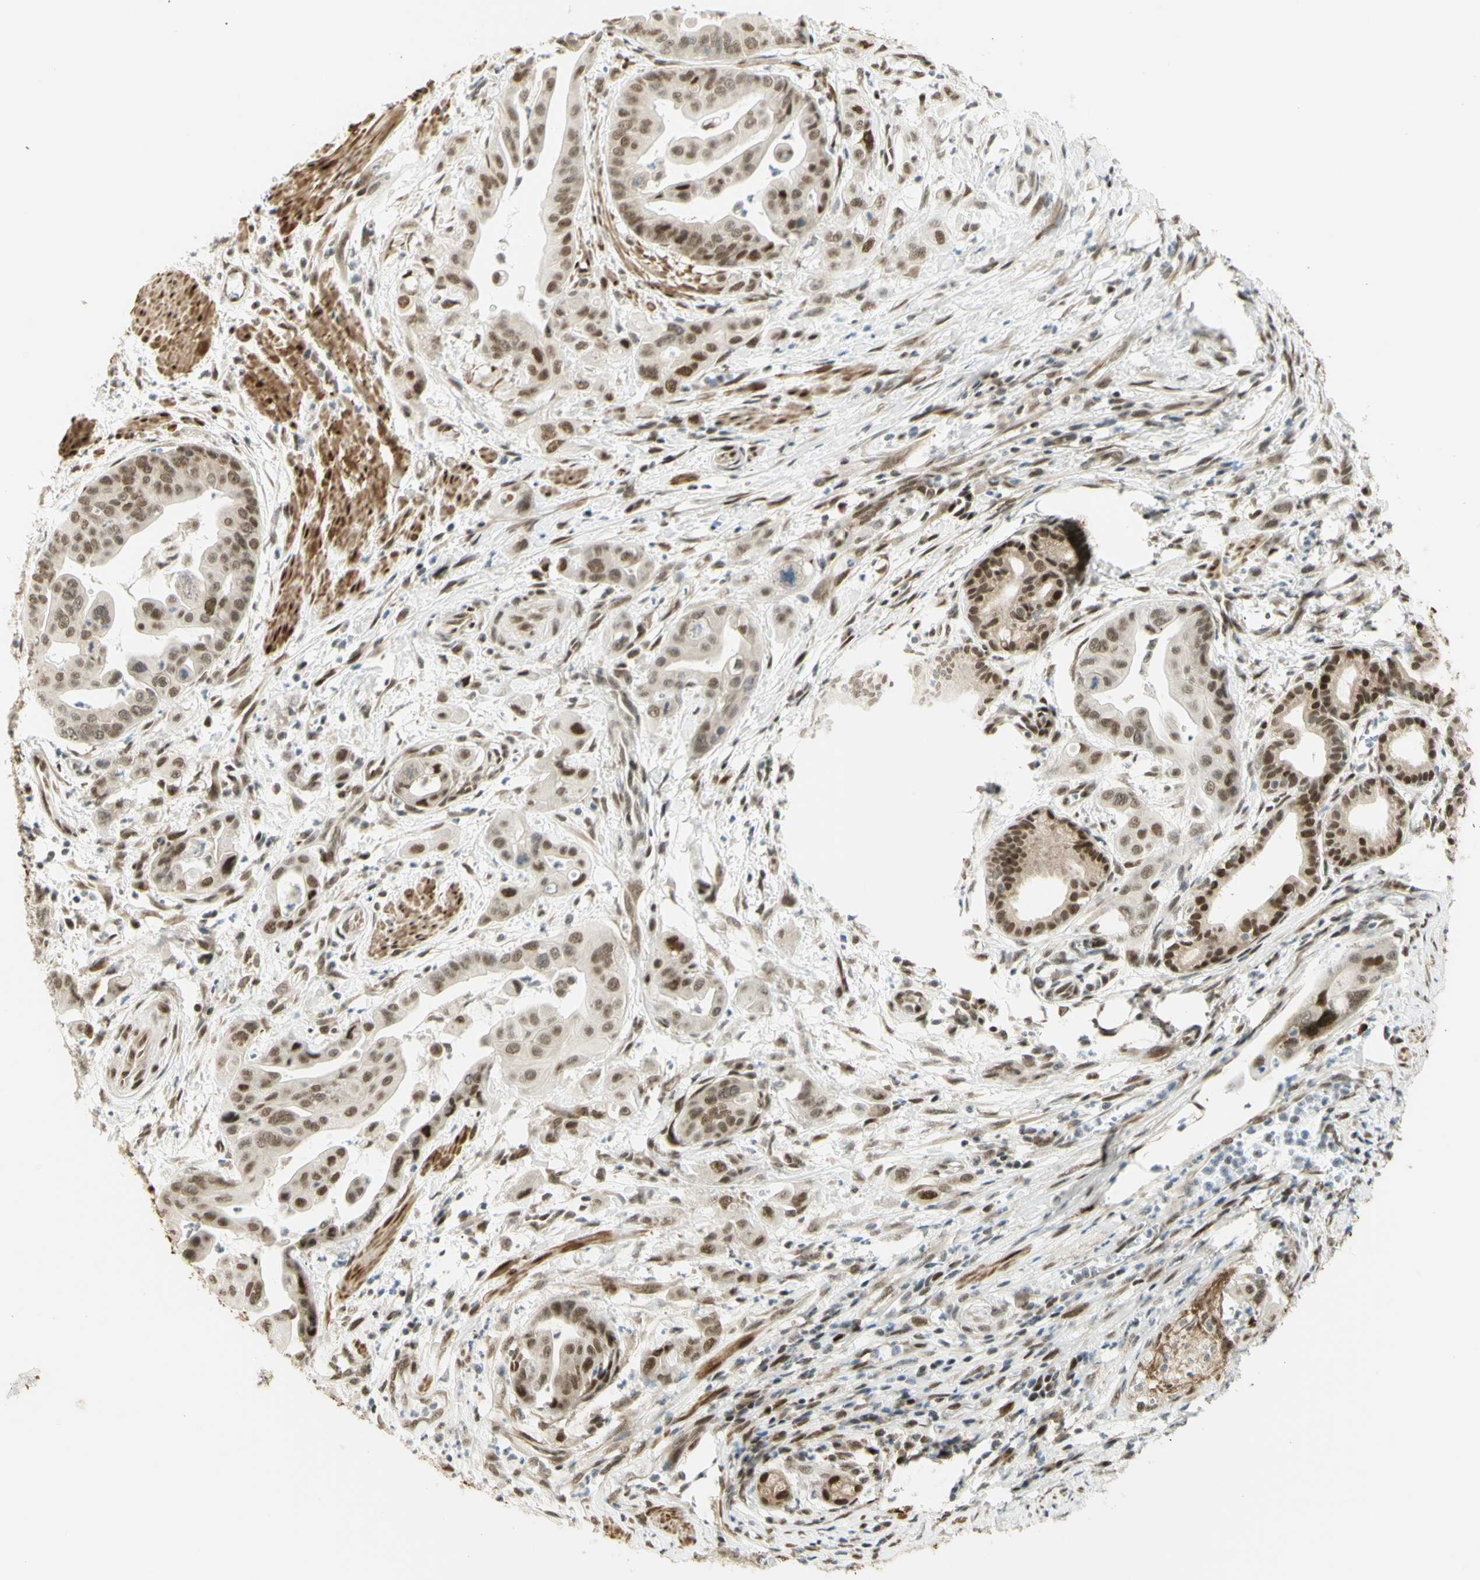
{"staining": {"intensity": "moderate", "quantity": ">75%", "location": "nuclear"}, "tissue": "pancreatic cancer", "cell_type": "Tumor cells", "image_type": "cancer", "snomed": [{"axis": "morphology", "description": "Adenocarcinoma, NOS"}, {"axis": "topography", "description": "Pancreas"}], "caption": "Moderate nuclear positivity is identified in about >75% of tumor cells in pancreatic adenocarcinoma.", "gene": "DDX1", "patient": {"sex": "female", "age": 75}}